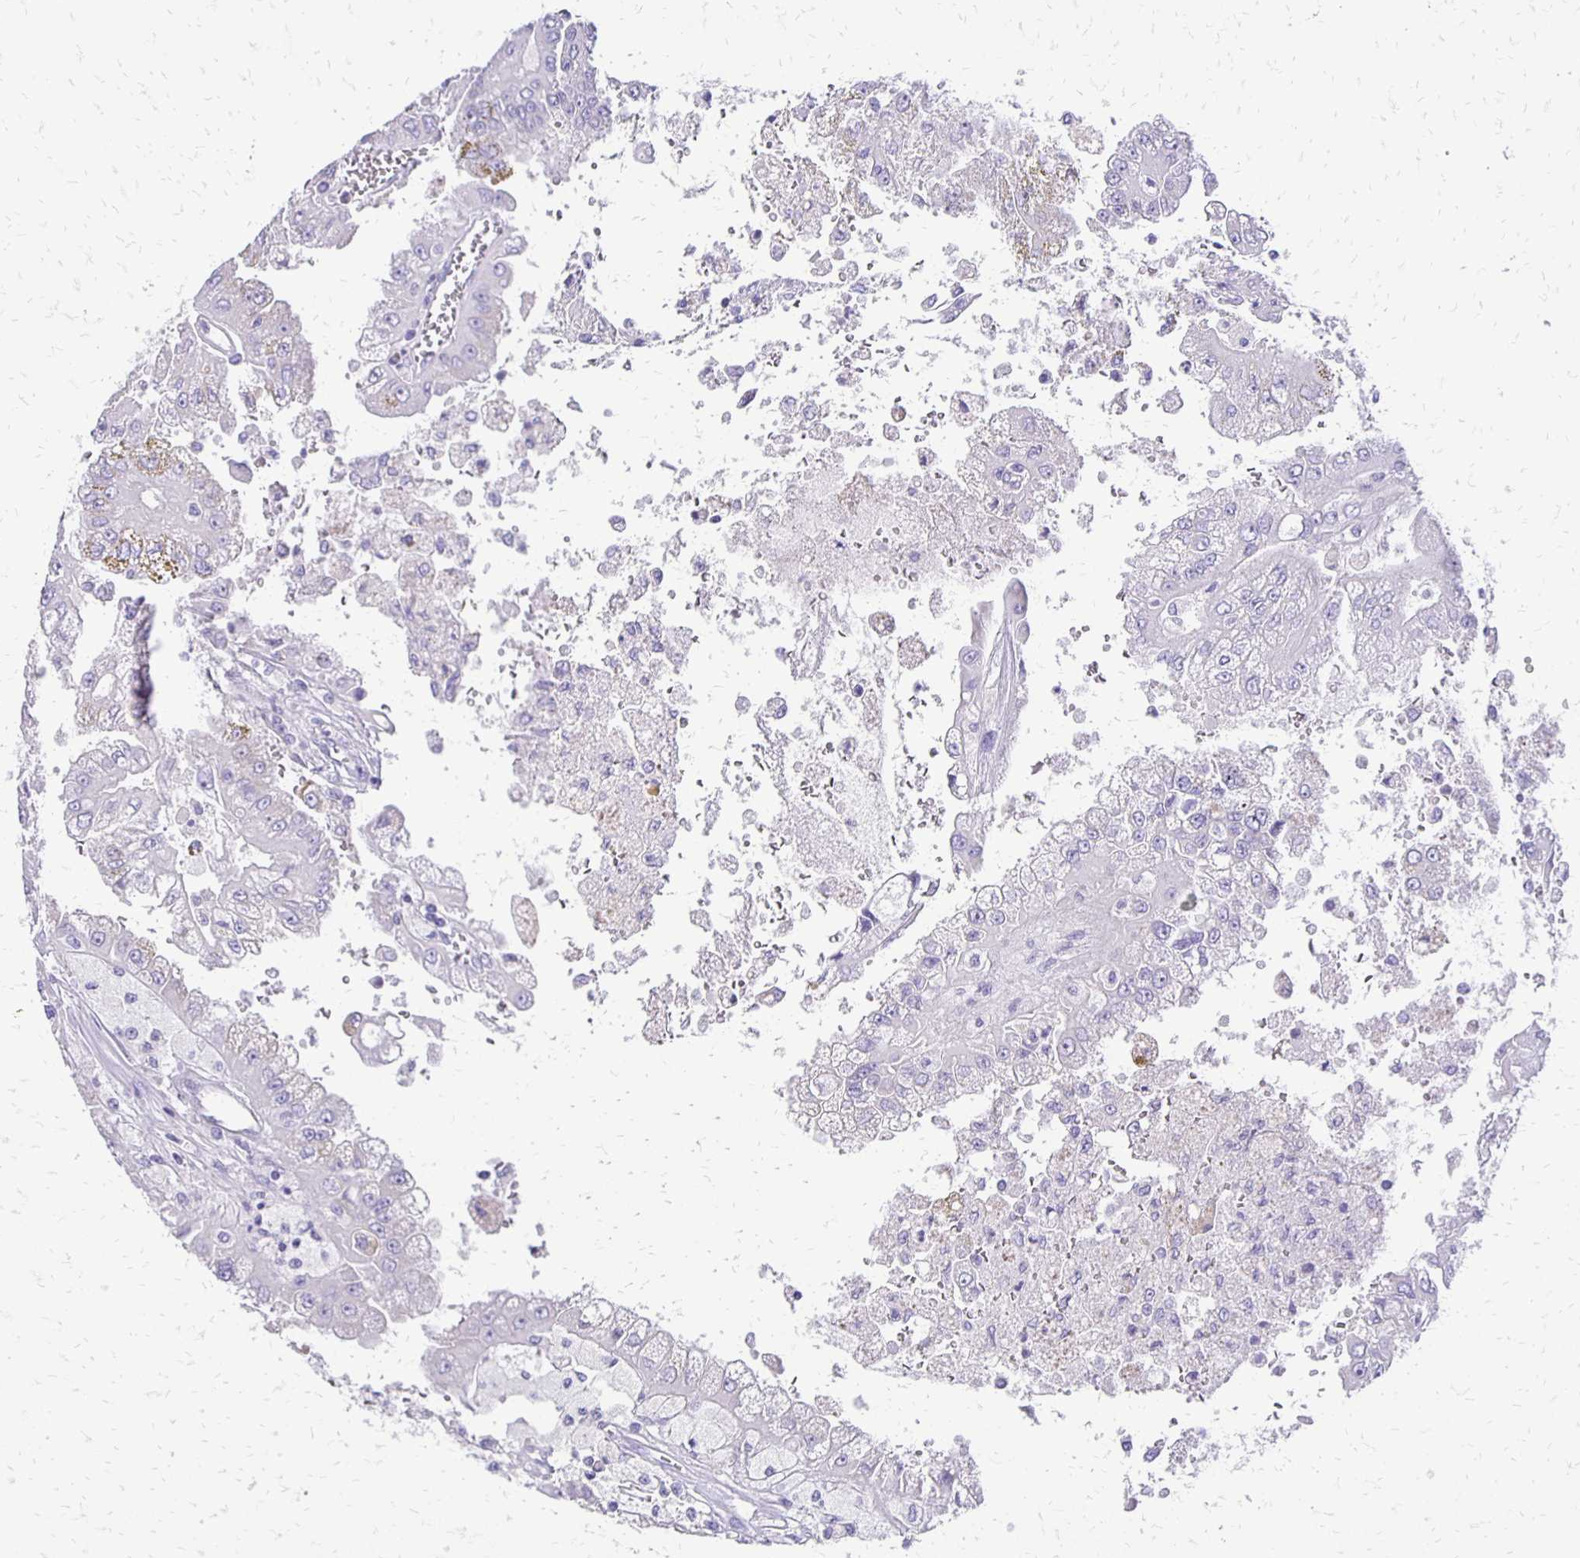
{"staining": {"intensity": "negative", "quantity": "none", "location": "none"}, "tissue": "renal cancer", "cell_type": "Tumor cells", "image_type": "cancer", "snomed": [{"axis": "morphology", "description": "Adenocarcinoma, NOS"}, {"axis": "topography", "description": "Kidney"}], "caption": "Tumor cells show no significant expression in adenocarcinoma (renal).", "gene": "ANKRD45", "patient": {"sex": "male", "age": 58}}